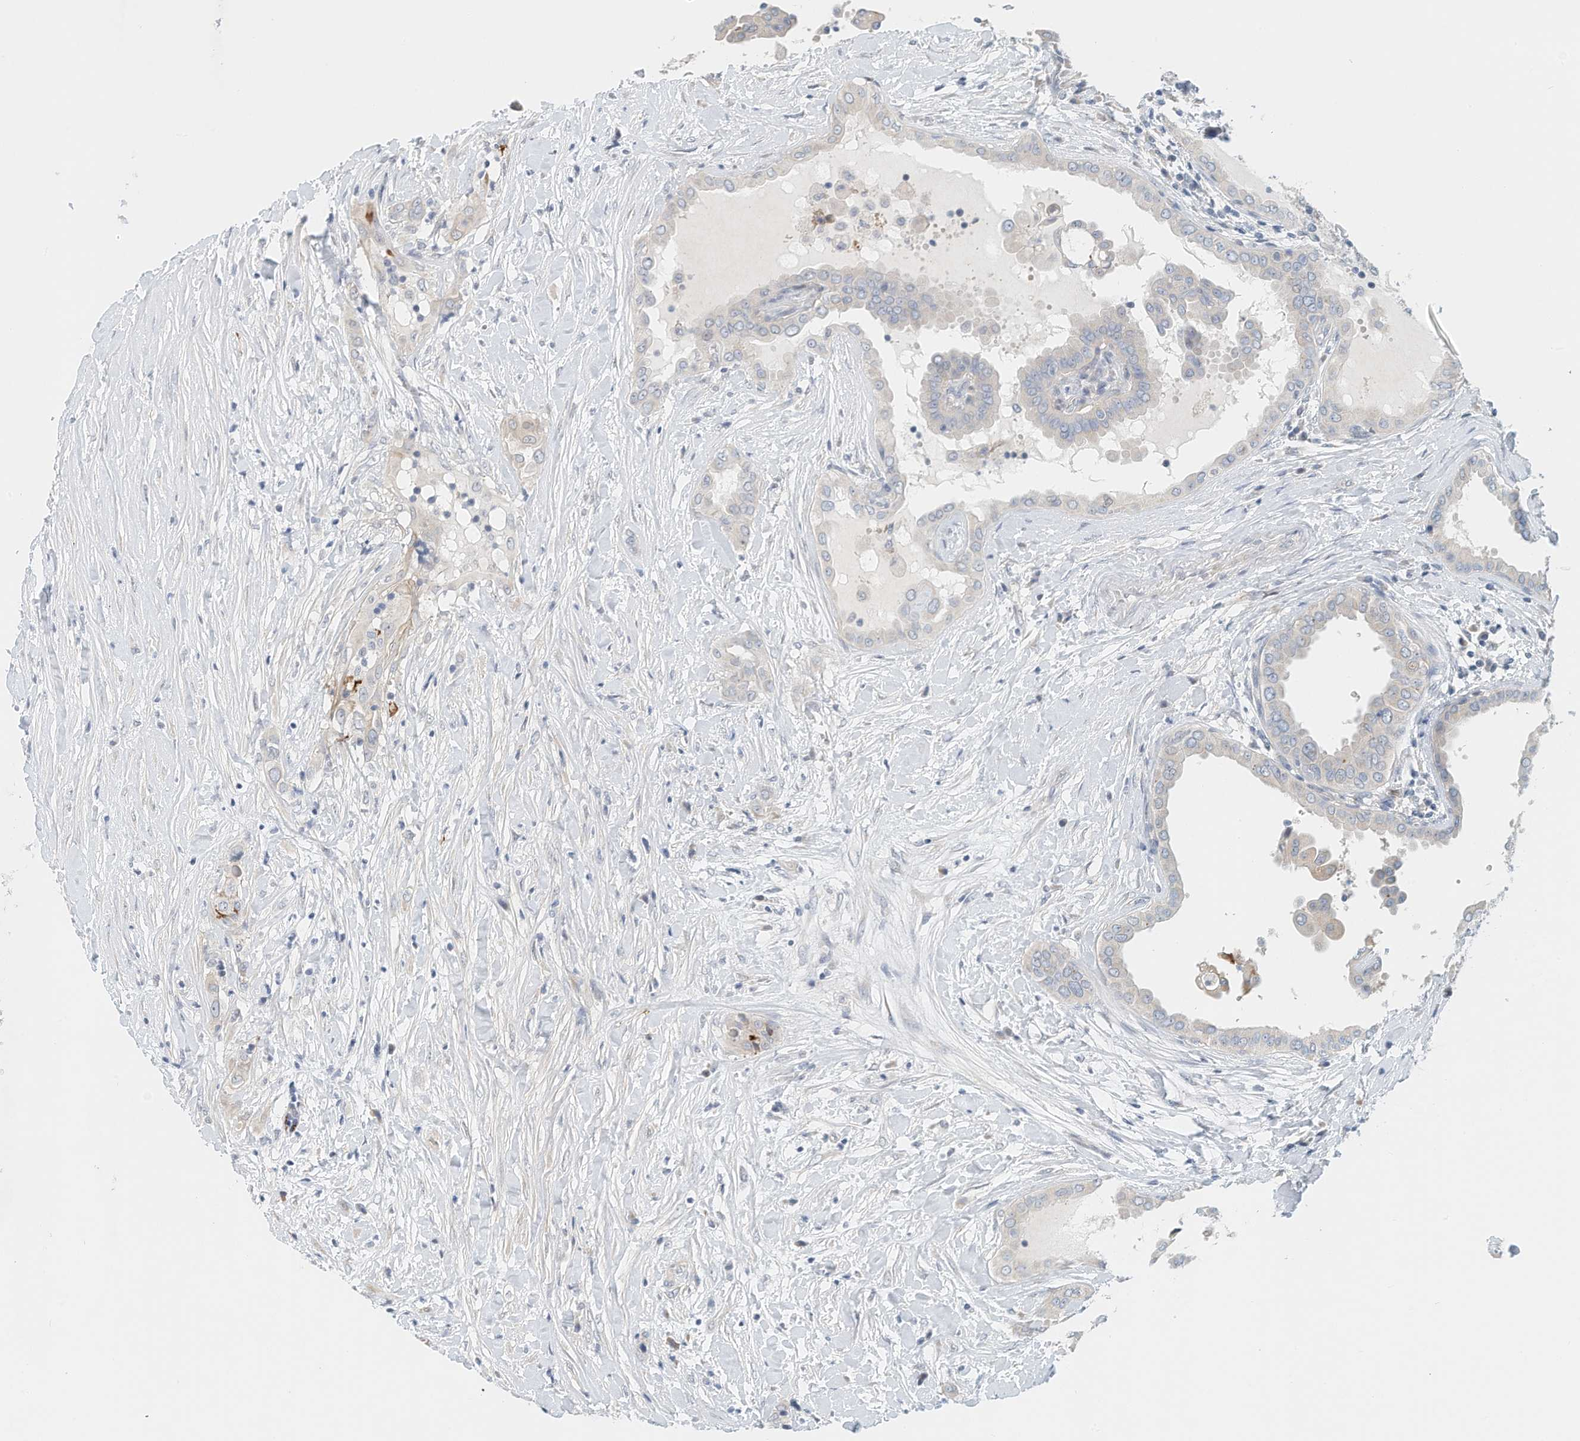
{"staining": {"intensity": "negative", "quantity": "none", "location": "none"}, "tissue": "thyroid cancer", "cell_type": "Tumor cells", "image_type": "cancer", "snomed": [{"axis": "morphology", "description": "Papillary adenocarcinoma, NOS"}, {"axis": "topography", "description": "Thyroid gland"}], "caption": "IHC micrograph of neoplastic tissue: thyroid cancer stained with DAB (3,3'-diaminobenzidine) shows no significant protein expression in tumor cells.", "gene": "ARHGAP28", "patient": {"sex": "male", "age": 33}}